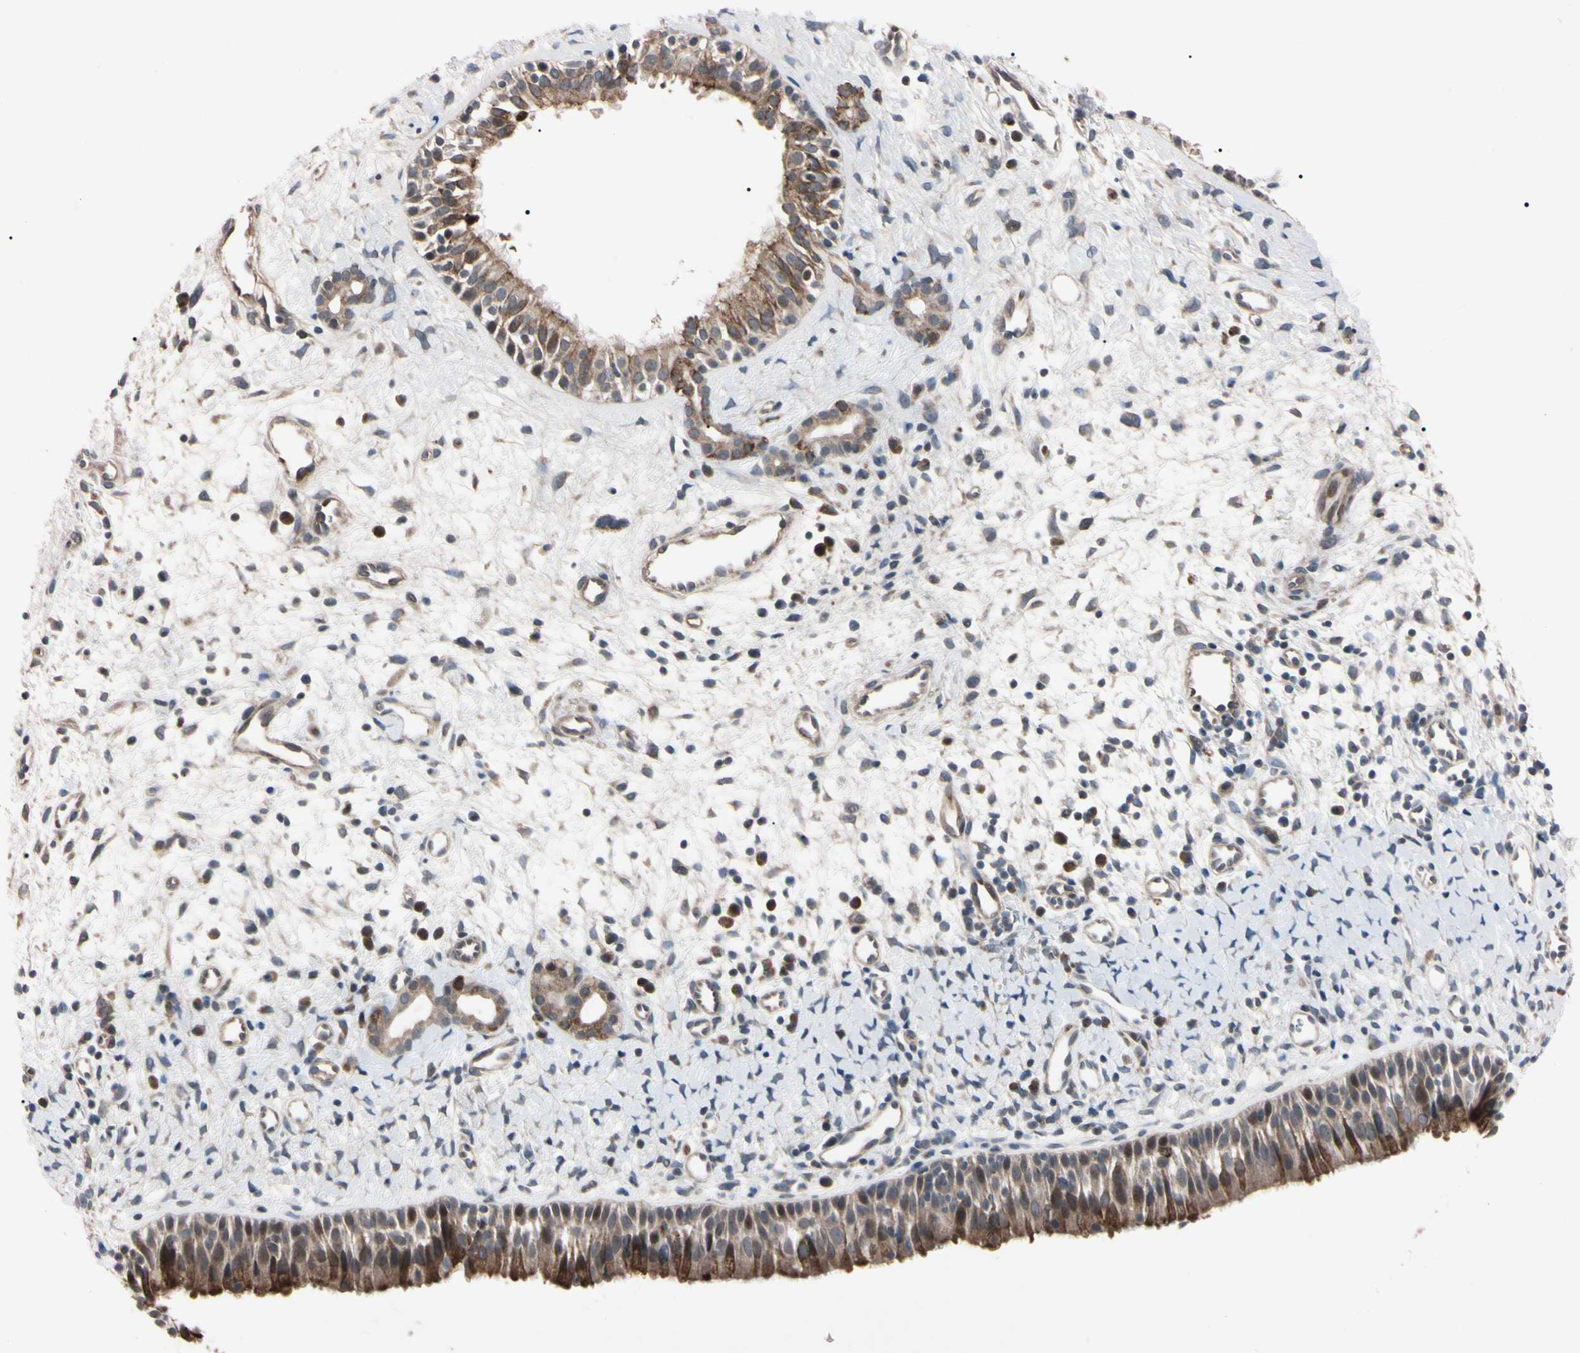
{"staining": {"intensity": "moderate", "quantity": ">75%", "location": "cytoplasmic/membranous,nuclear"}, "tissue": "nasopharynx", "cell_type": "Respiratory epithelial cells", "image_type": "normal", "snomed": [{"axis": "morphology", "description": "Normal tissue, NOS"}, {"axis": "topography", "description": "Nasopharynx"}], "caption": "Approximately >75% of respiratory epithelial cells in unremarkable human nasopharynx reveal moderate cytoplasmic/membranous,nuclear protein staining as visualized by brown immunohistochemical staining.", "gene": "TNFRSF1A", "patient": {"sex": "male", "age": 22}}